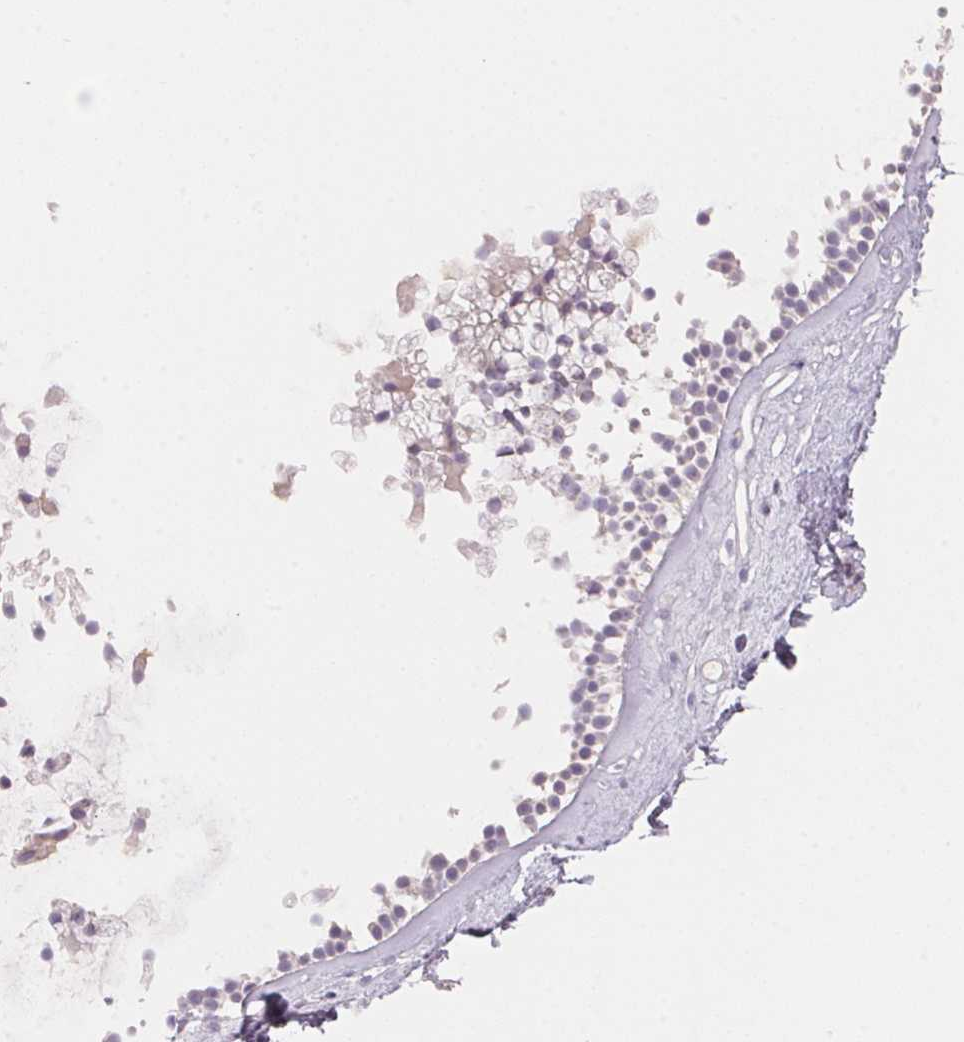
{"staining": {"intensity": "negative", "quantity": "none", "location": "none"}, "tissue": "nasopharynx", "cell_type": "Respiratory epithelial cells", "image_type": "normal", "snomed": [{"axis": "morphology", "description": "Normal tissue, NOS"}, {"axis": "topography", "description": "Nasopharynx"}], "caption": "This is an IHC micrograph of unremarkable human nasopharynx. There is no staining in respiratory epithelial cells.", "gene": "TREH", "patient": {"sex": "female", "age": 75}}